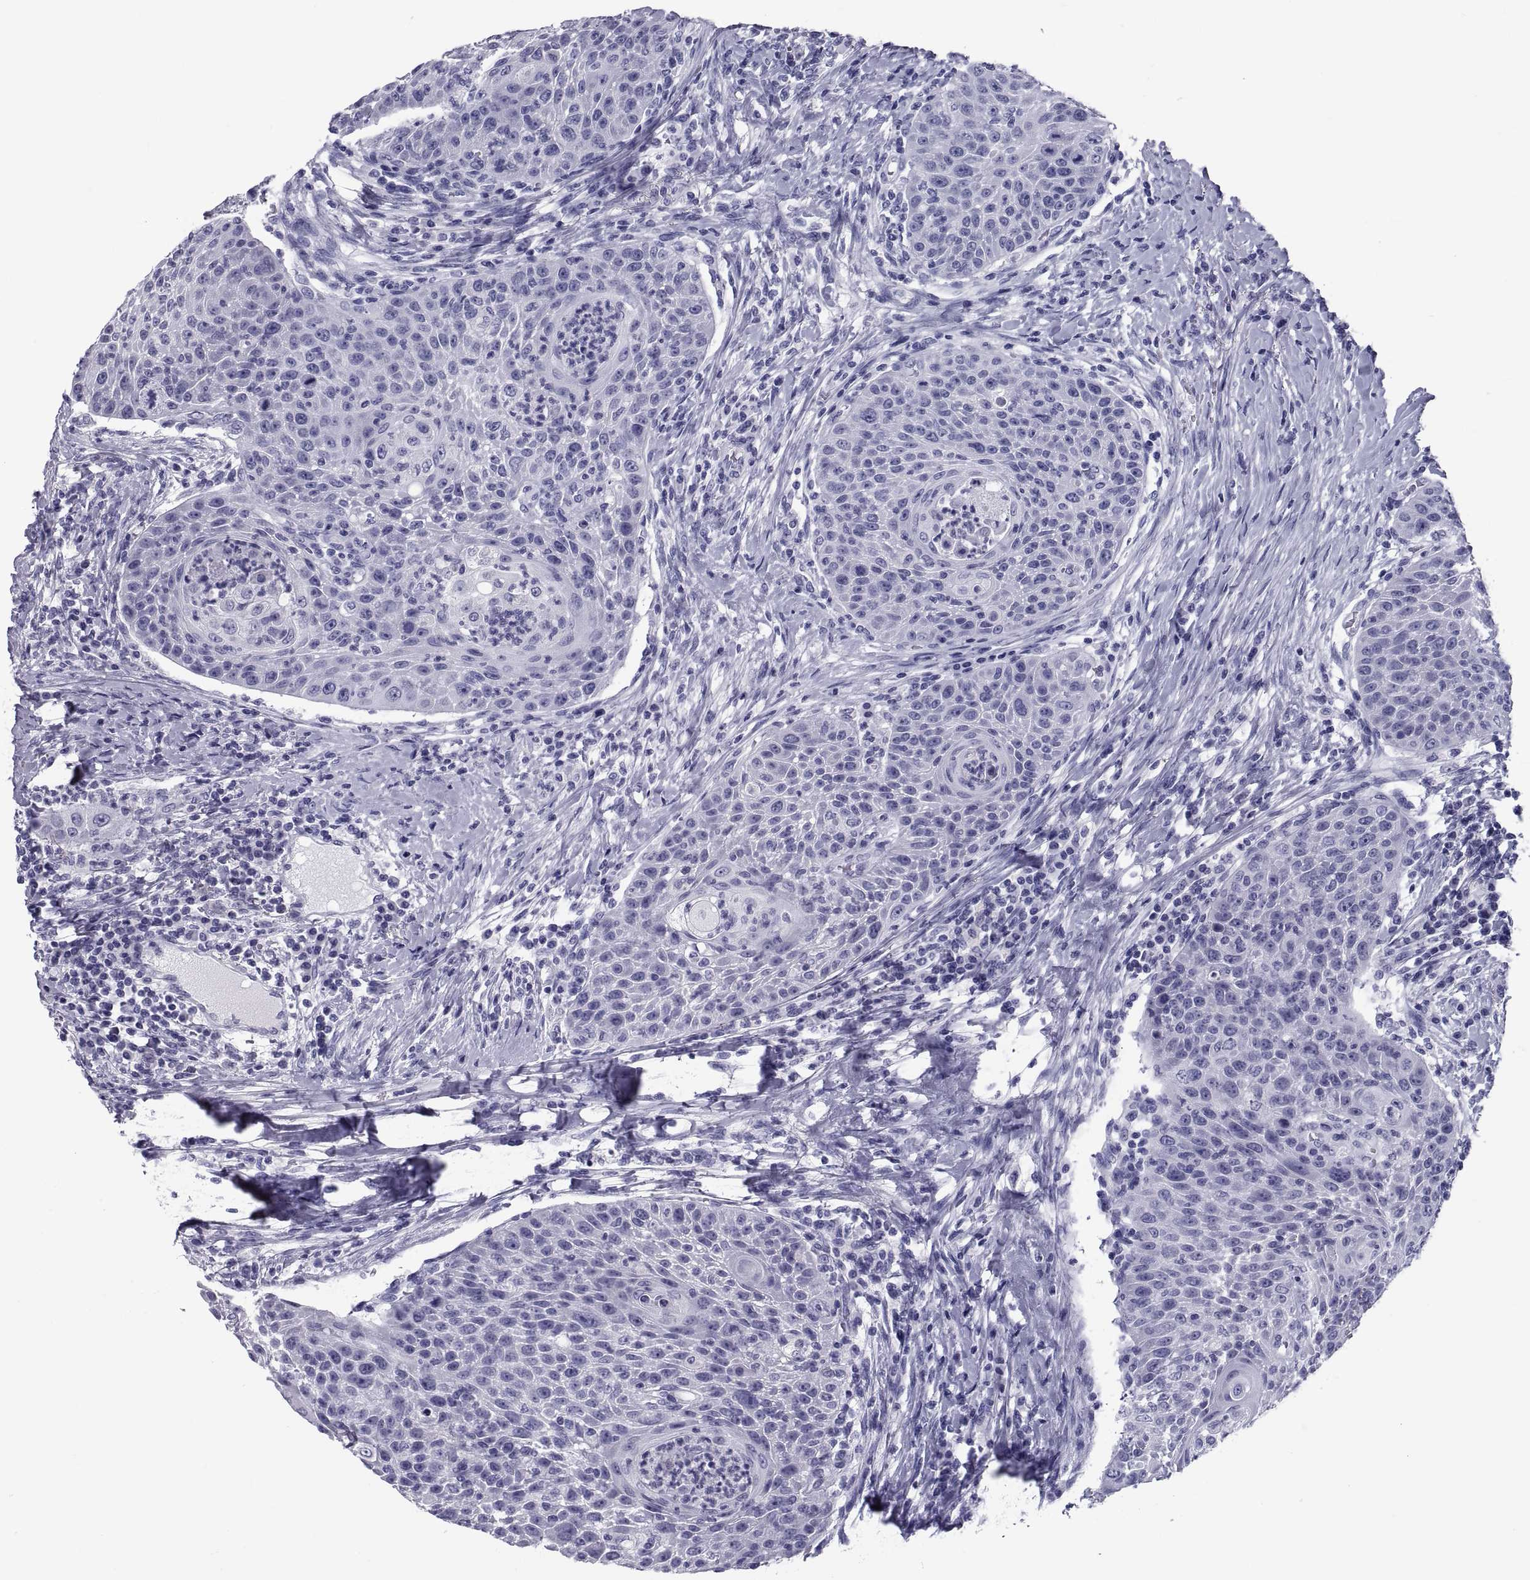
{"staining": {"intensity": "negative", "quantity": "none", "location": "none"}, "tissue": "head and neck cancer", "cell_type": "Tumor cells", "image_type": "cancer", "snomed": [{"axis": "morphology", "description": "Squamous cell carcinoma, NOS"}, {"axis": "topography", "description": "Head-Neck"}], "caption": "A high-resolution photomicrograph shows IHC staining of head and neck cancer (squamous cell carcinoma), which displays no significant expression in tumor cells.", "gene": "DEFB129", "patient": {"sex": "male", "age": 69}}